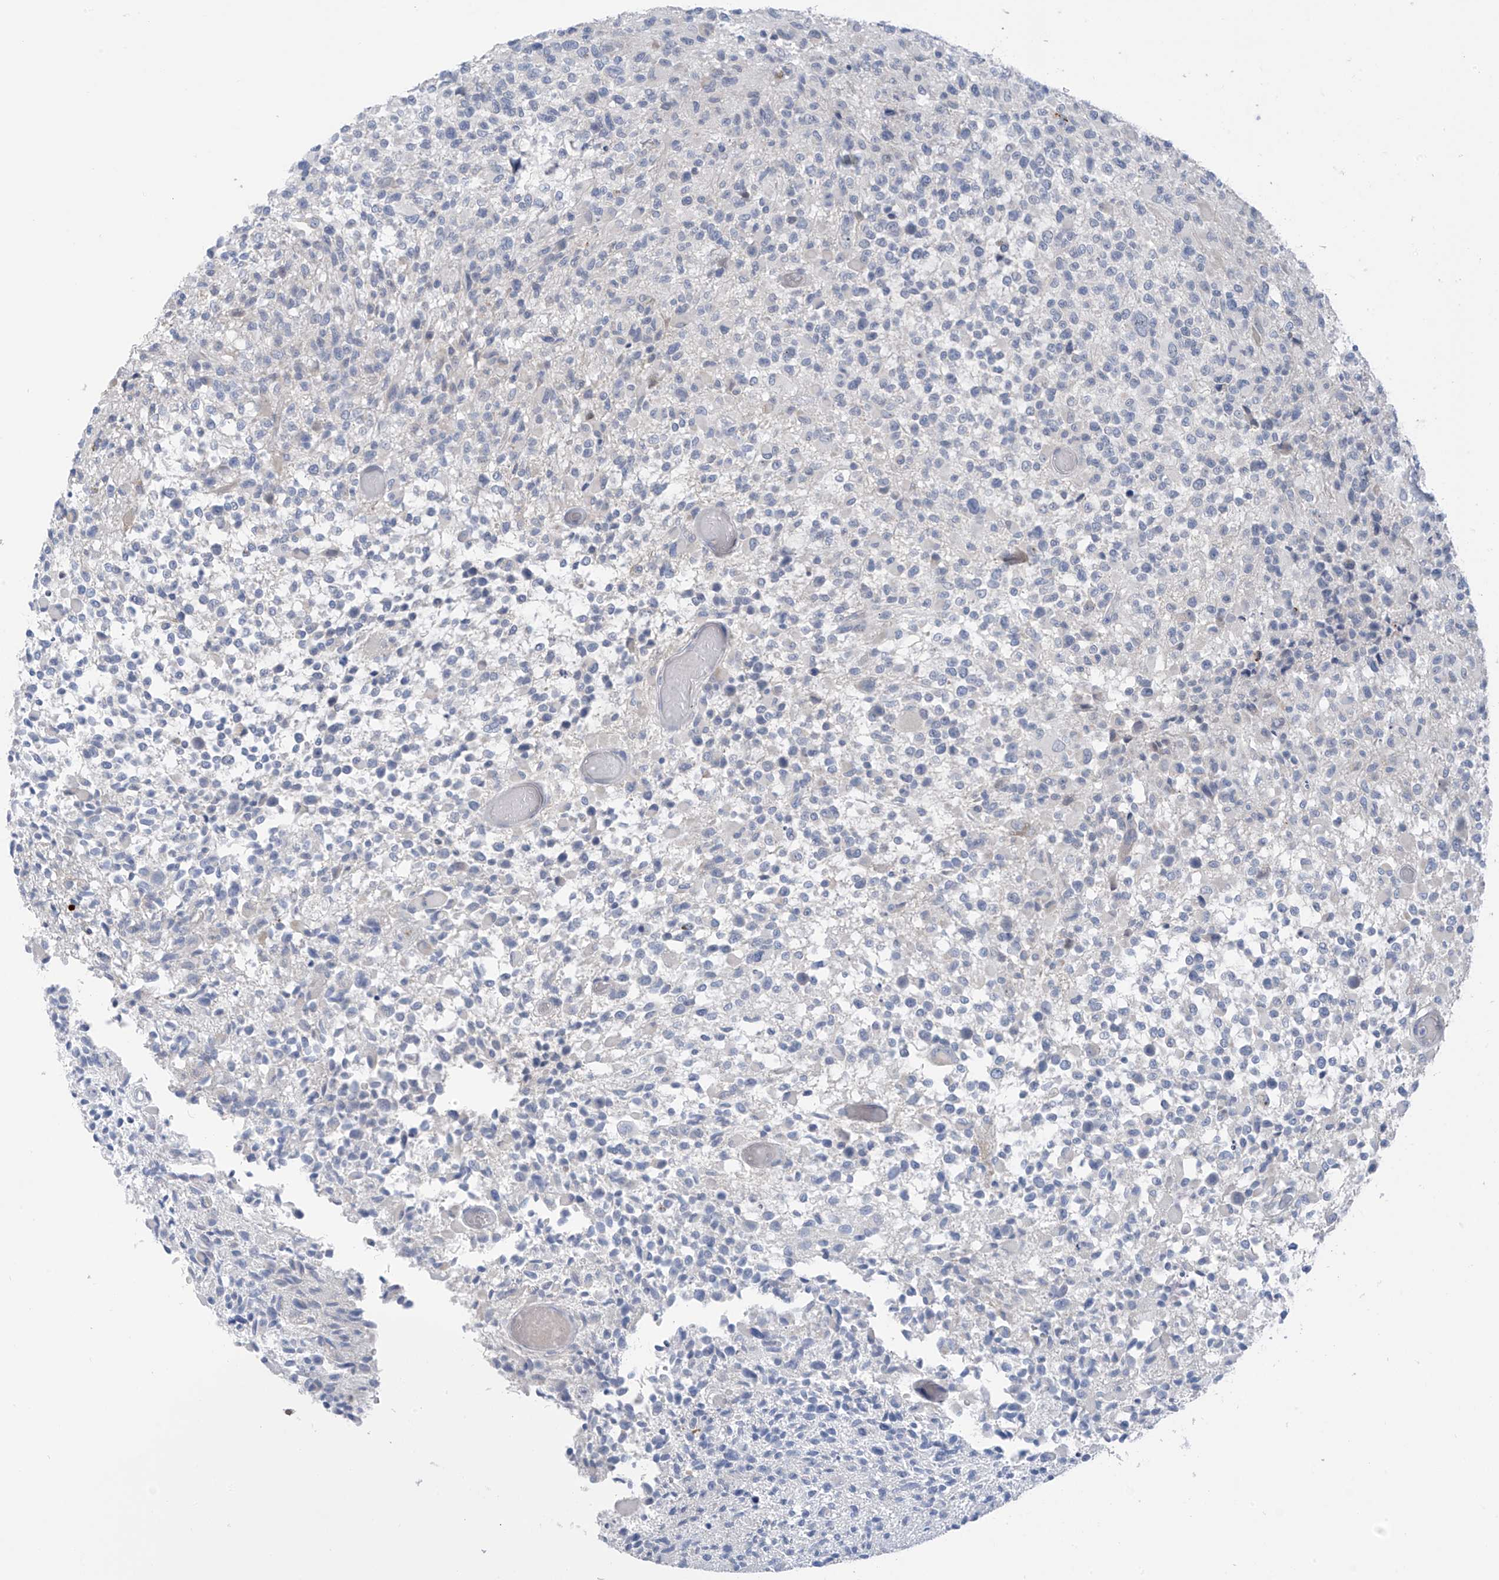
{"staining": {"intensity": "negative", "quantity": "none", "location": "none"}, "tissue": "glioma", "cell_type": "Tumor cells", "image_type": "cancer", "snomed": [{"axis": "morphology", "description": "Glioma, malignant, High grade"}, {"axis": "morphology", "description": "Glioblastoma, NOS"}, {"axis": "topography", "description": "Brain"}], "caption": "This is a image of IHC staining of glioma, which shows no positivity in tumor cells.", "gene": "ZNF793", "patient": {"sex": "male", "age": 60}}